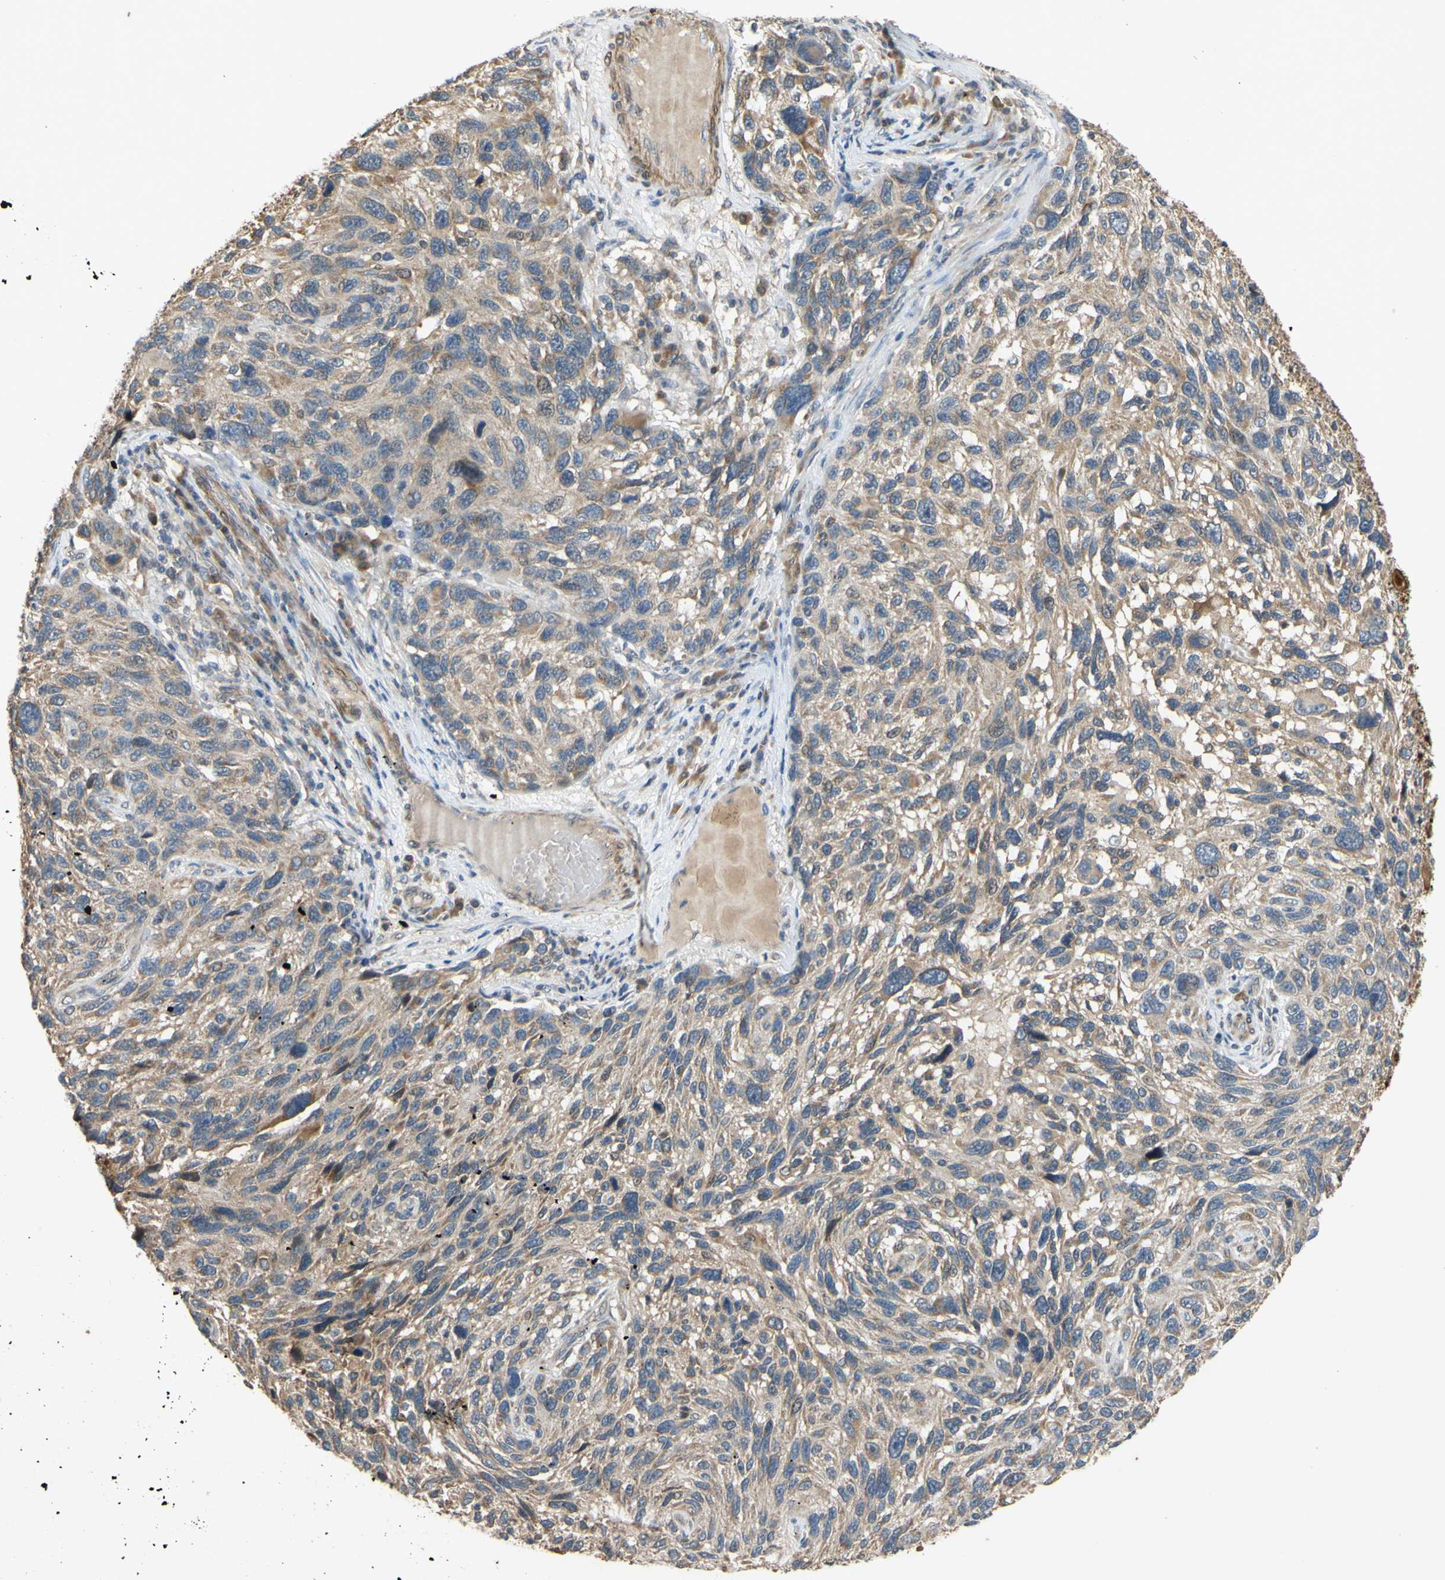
{"staining": {"intensity": "moderate", "quantity": ">75%", "location": "cytoplasmic/membranous"}, "tissue": "melanoma", "cell_type": "Tumor cells", "image_type": "cancer", "snomed": [{"axis": "morphology", "description": "Malignant melanoma, NOS"}, {"axis": "topography", "description": "Skin"}], "caption": "An image of malignant melanoma stained for a protein reveals moderate cytoplasmic/membranous brown staining in tumor cells.", "gene": "PARD6A", "patient": {"sex": "male", "age": 53}}